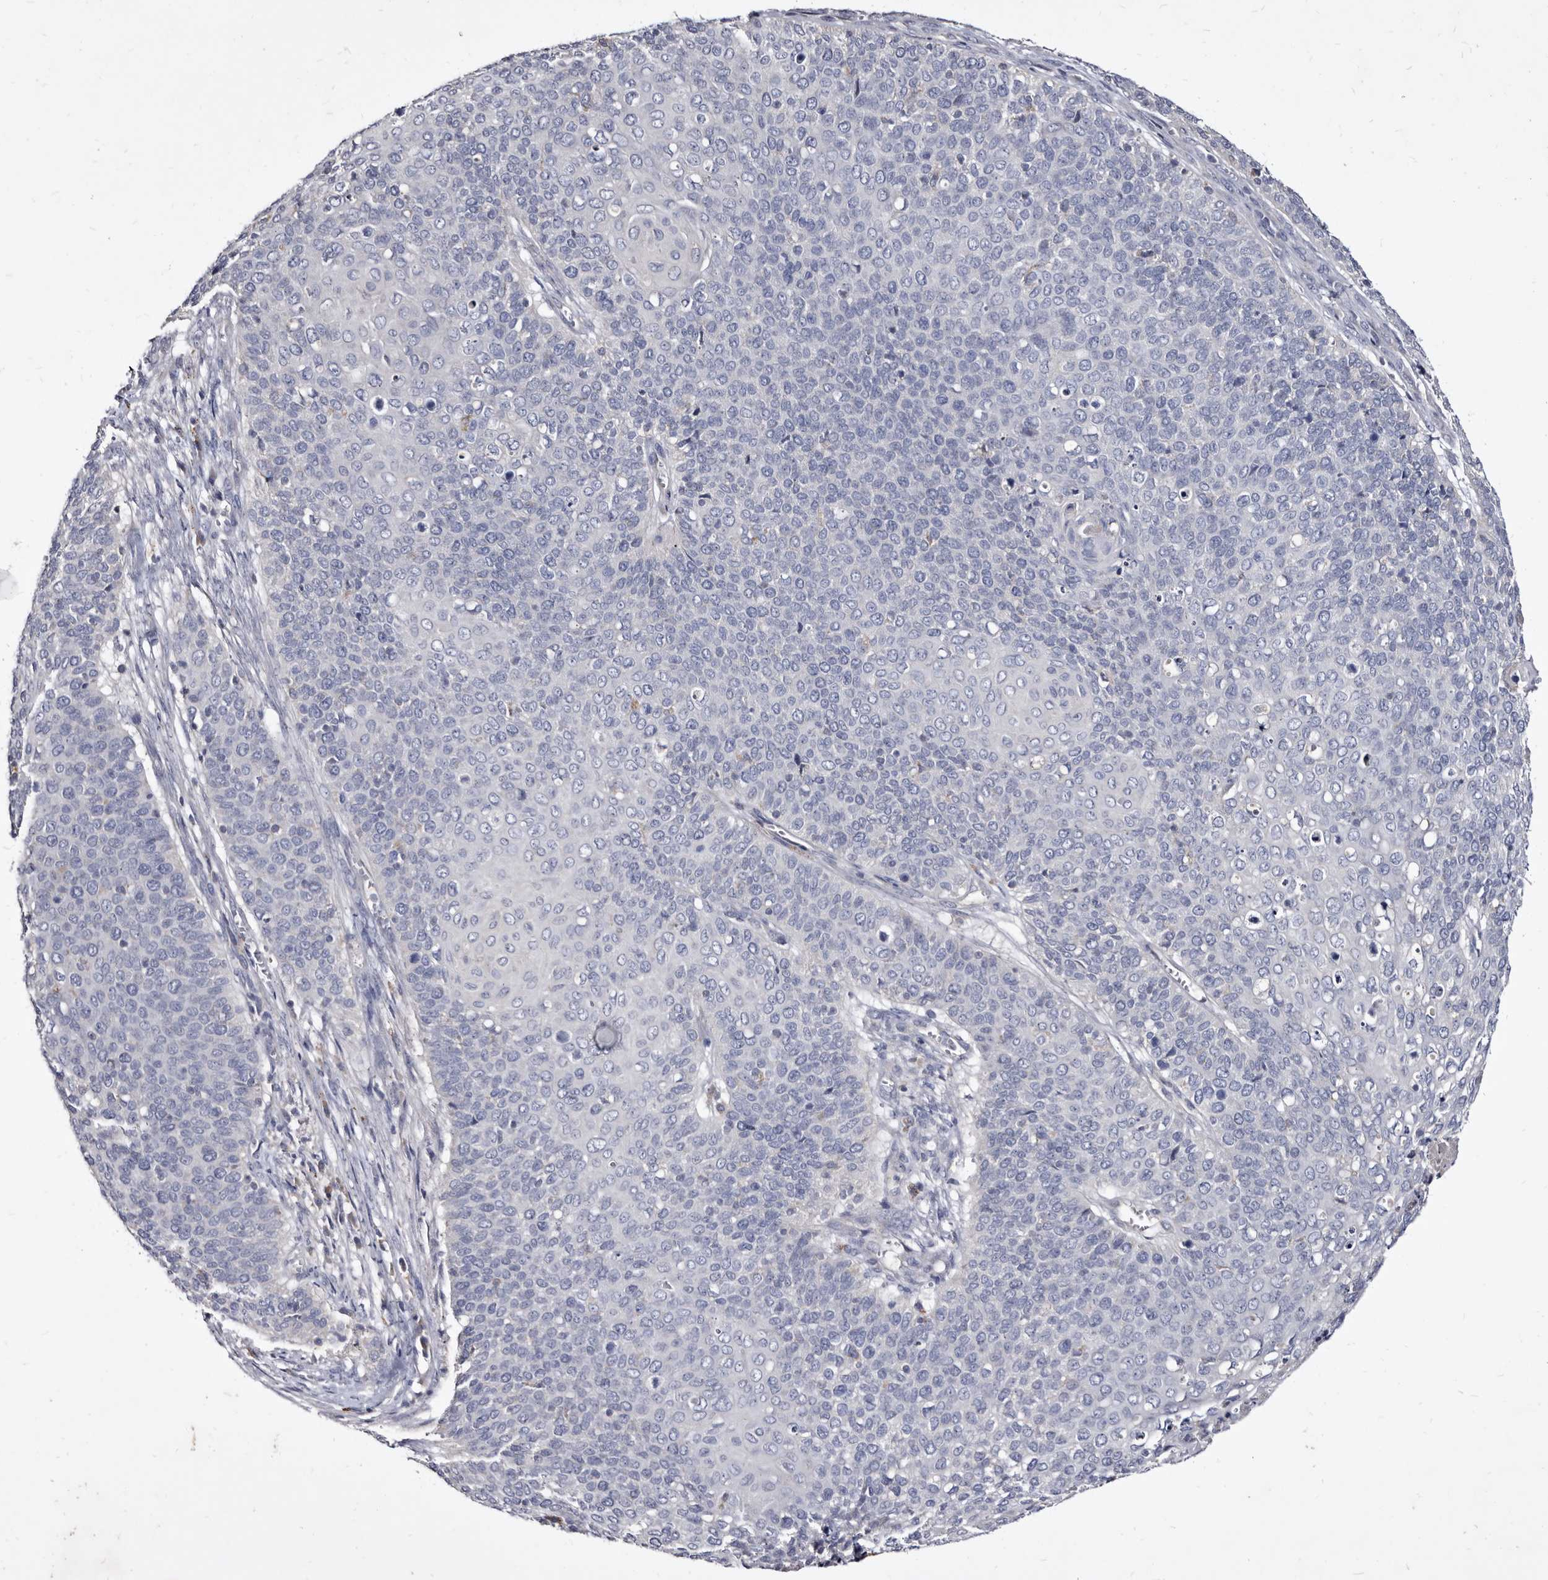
{"staining": {"intensity": "negative", "quantity": "none", "location": "none"}, "tissue": "cervical cancer", "cell_type": "Tumor cells", "image_type": "cancer", "snomed": [{"axis": "morphology", "description": "Squamous cell carcinoma, NOS"}, {"axis": "topography", "description": "Cervix"}], "caption": "Immunohistochemical staining of human squamous cell carcinoma (cervical) displays no significant expression in tumor cells. (Brightfield microscopy of DAB immunohistochemistry at high magnification).", "gene": "SLC39A2", "patient": {"sex": "female", "age": 39}}